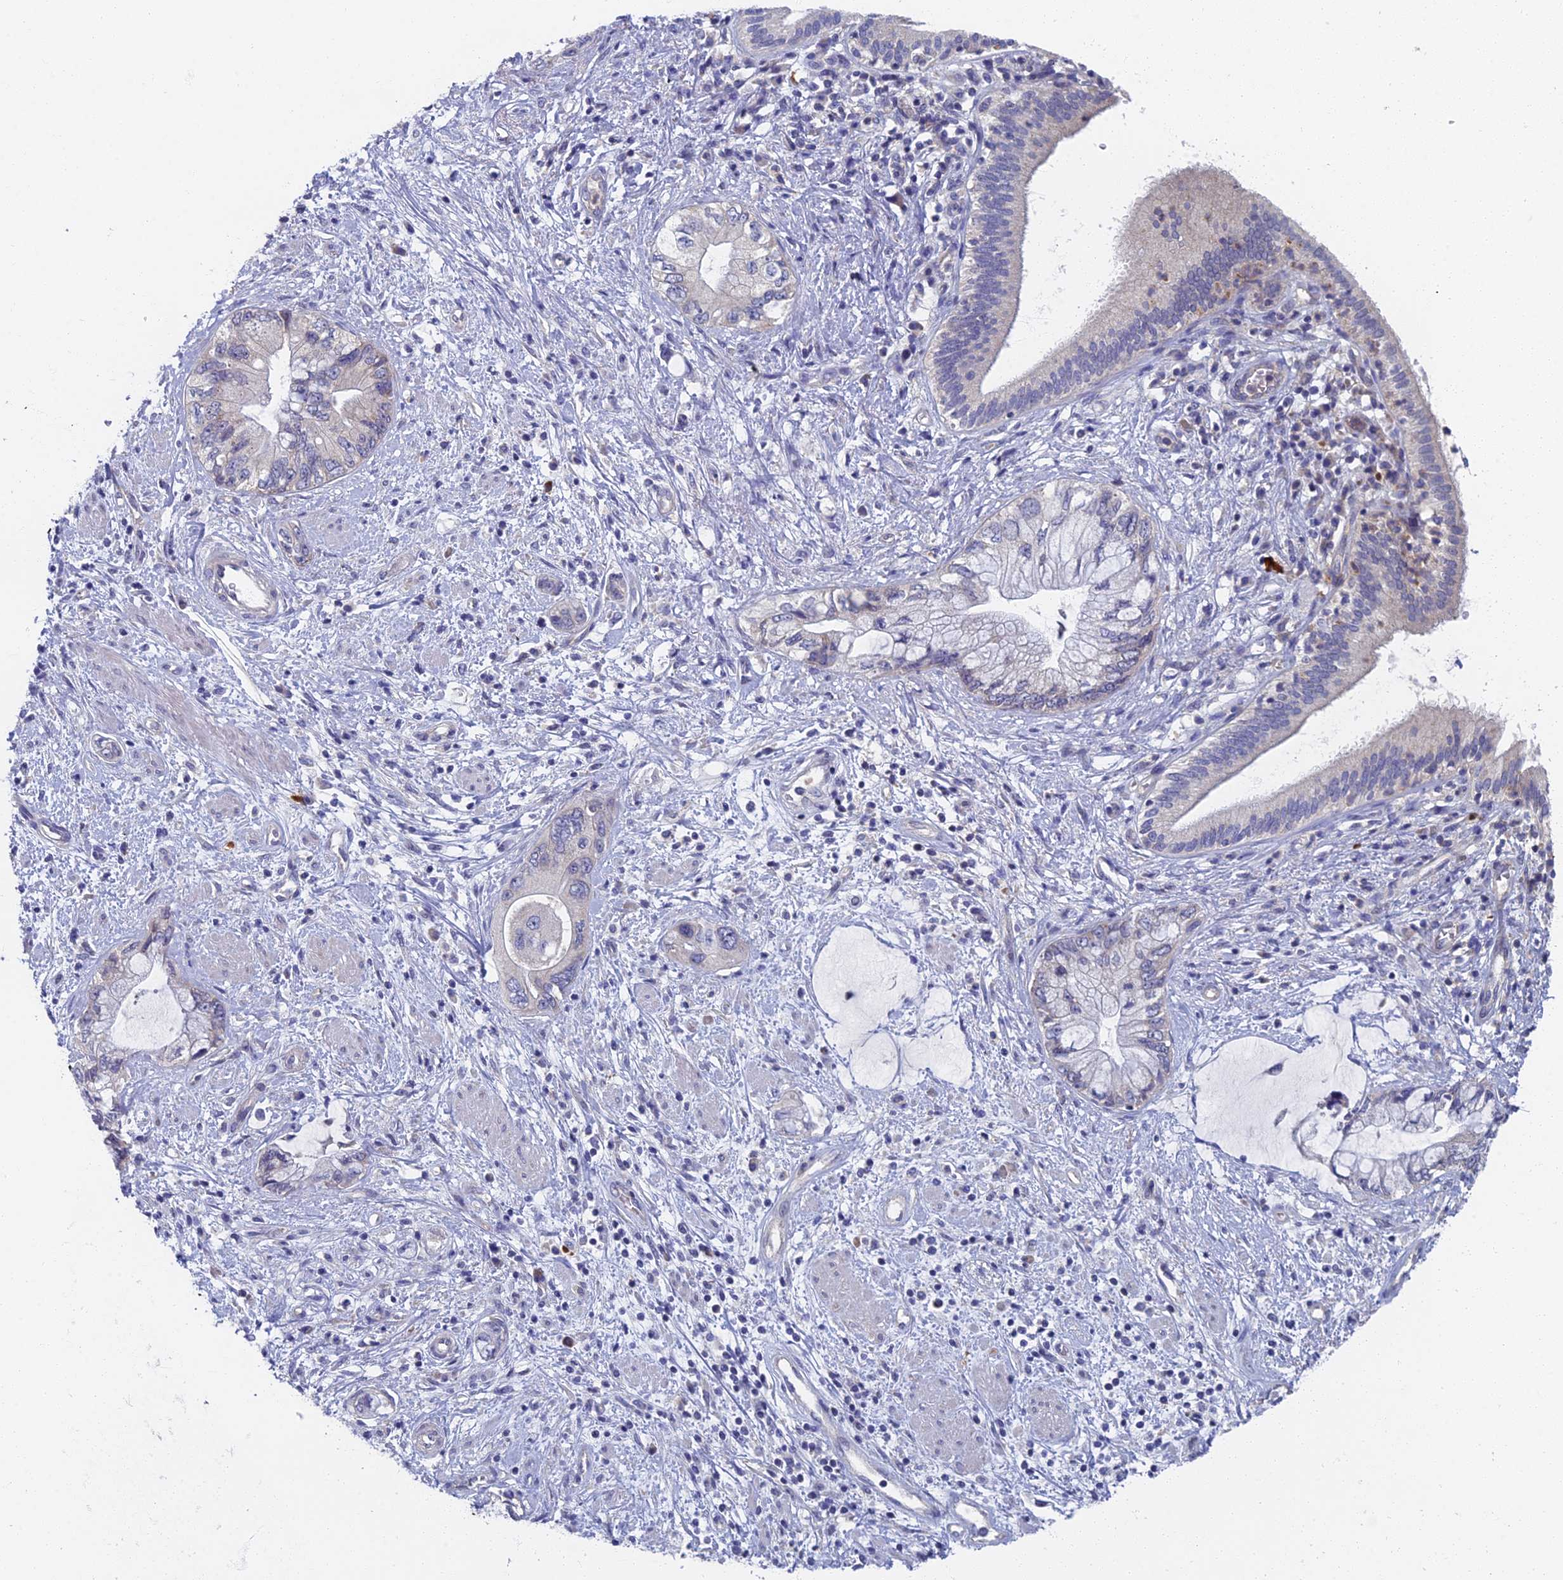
{"staining": {"intensity": "negative", "quantity": "none", "location": "none"}, "tissue": "pancreatic cancer", "cell_type": "Tumor cells", "image_type": "cancer", "snomed": [{"axis": "morphology", "description": "Adenocarcinoma, NOS"}, {"axis": "topography", "description": "Pancreas"}], "caption": "The photomicrograph demonstrates no staining of tumor cells in pancreatic cancer. (DAB immunohistochemistry (IHC) visualized using brightfield microscopy, high magnification).", "gene": "SPIN4", "patient": {"sex": "female", "age": 73}}